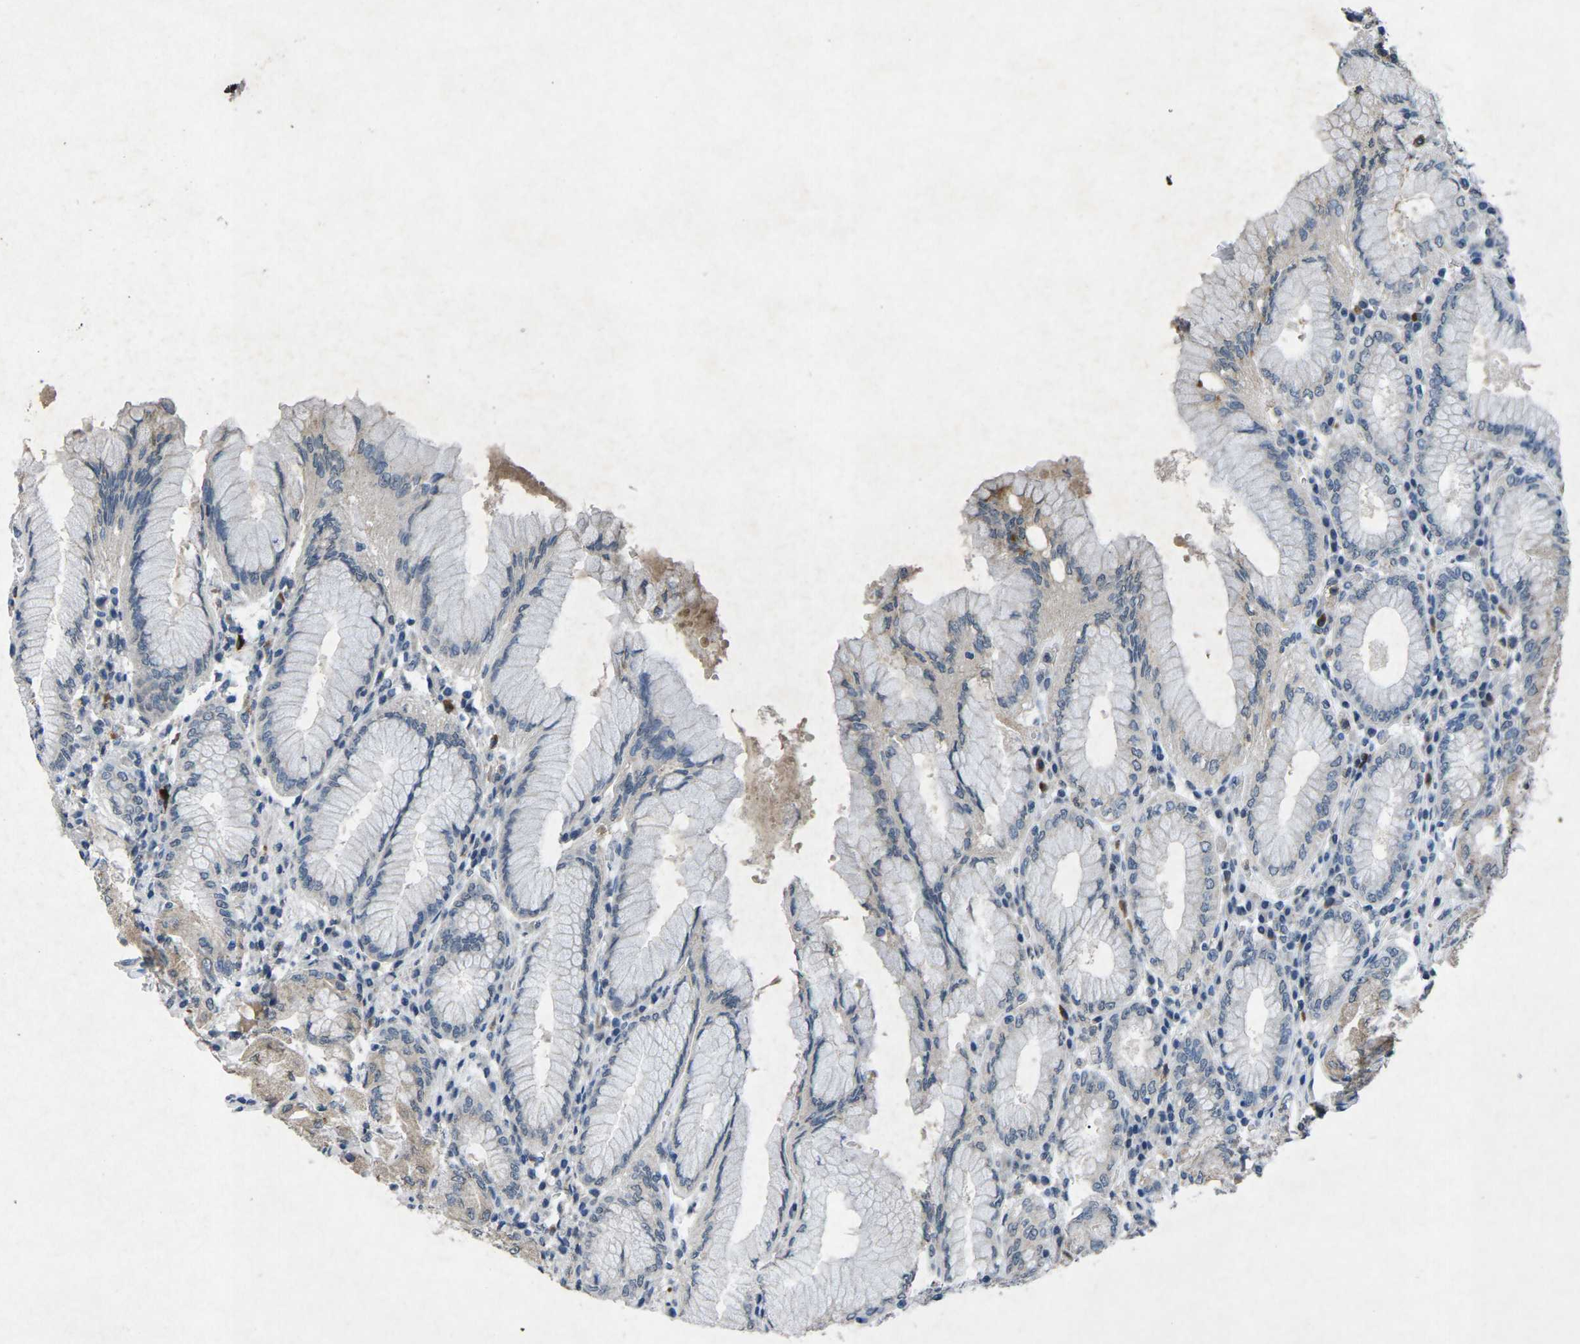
{"staining": {"intensity": "moderate", "quantity": "<25%", "location": "cytoplasmic/membranous"}, "tissue": "stomach", "cell_type": "Glandular cells", "image_type": "normal", "snomed": [{"axis": "morphology", "description": "Normal tissue, NOS"}, {"axis": "topography", "description": "Stomach"}, {"axis": "topography", "description": "Stomach, lower"}], "caption": "This histopathology image shows normal stomach stained with immunohistochemistry (IHC) to label a protein in brown. The cytoplasmic/membranous of glandular cells show moderate positivity for the protein. Nuclei are counter-stained blue.", "gene": "PLG", "patient": {"sex": "female", "age": 56}}